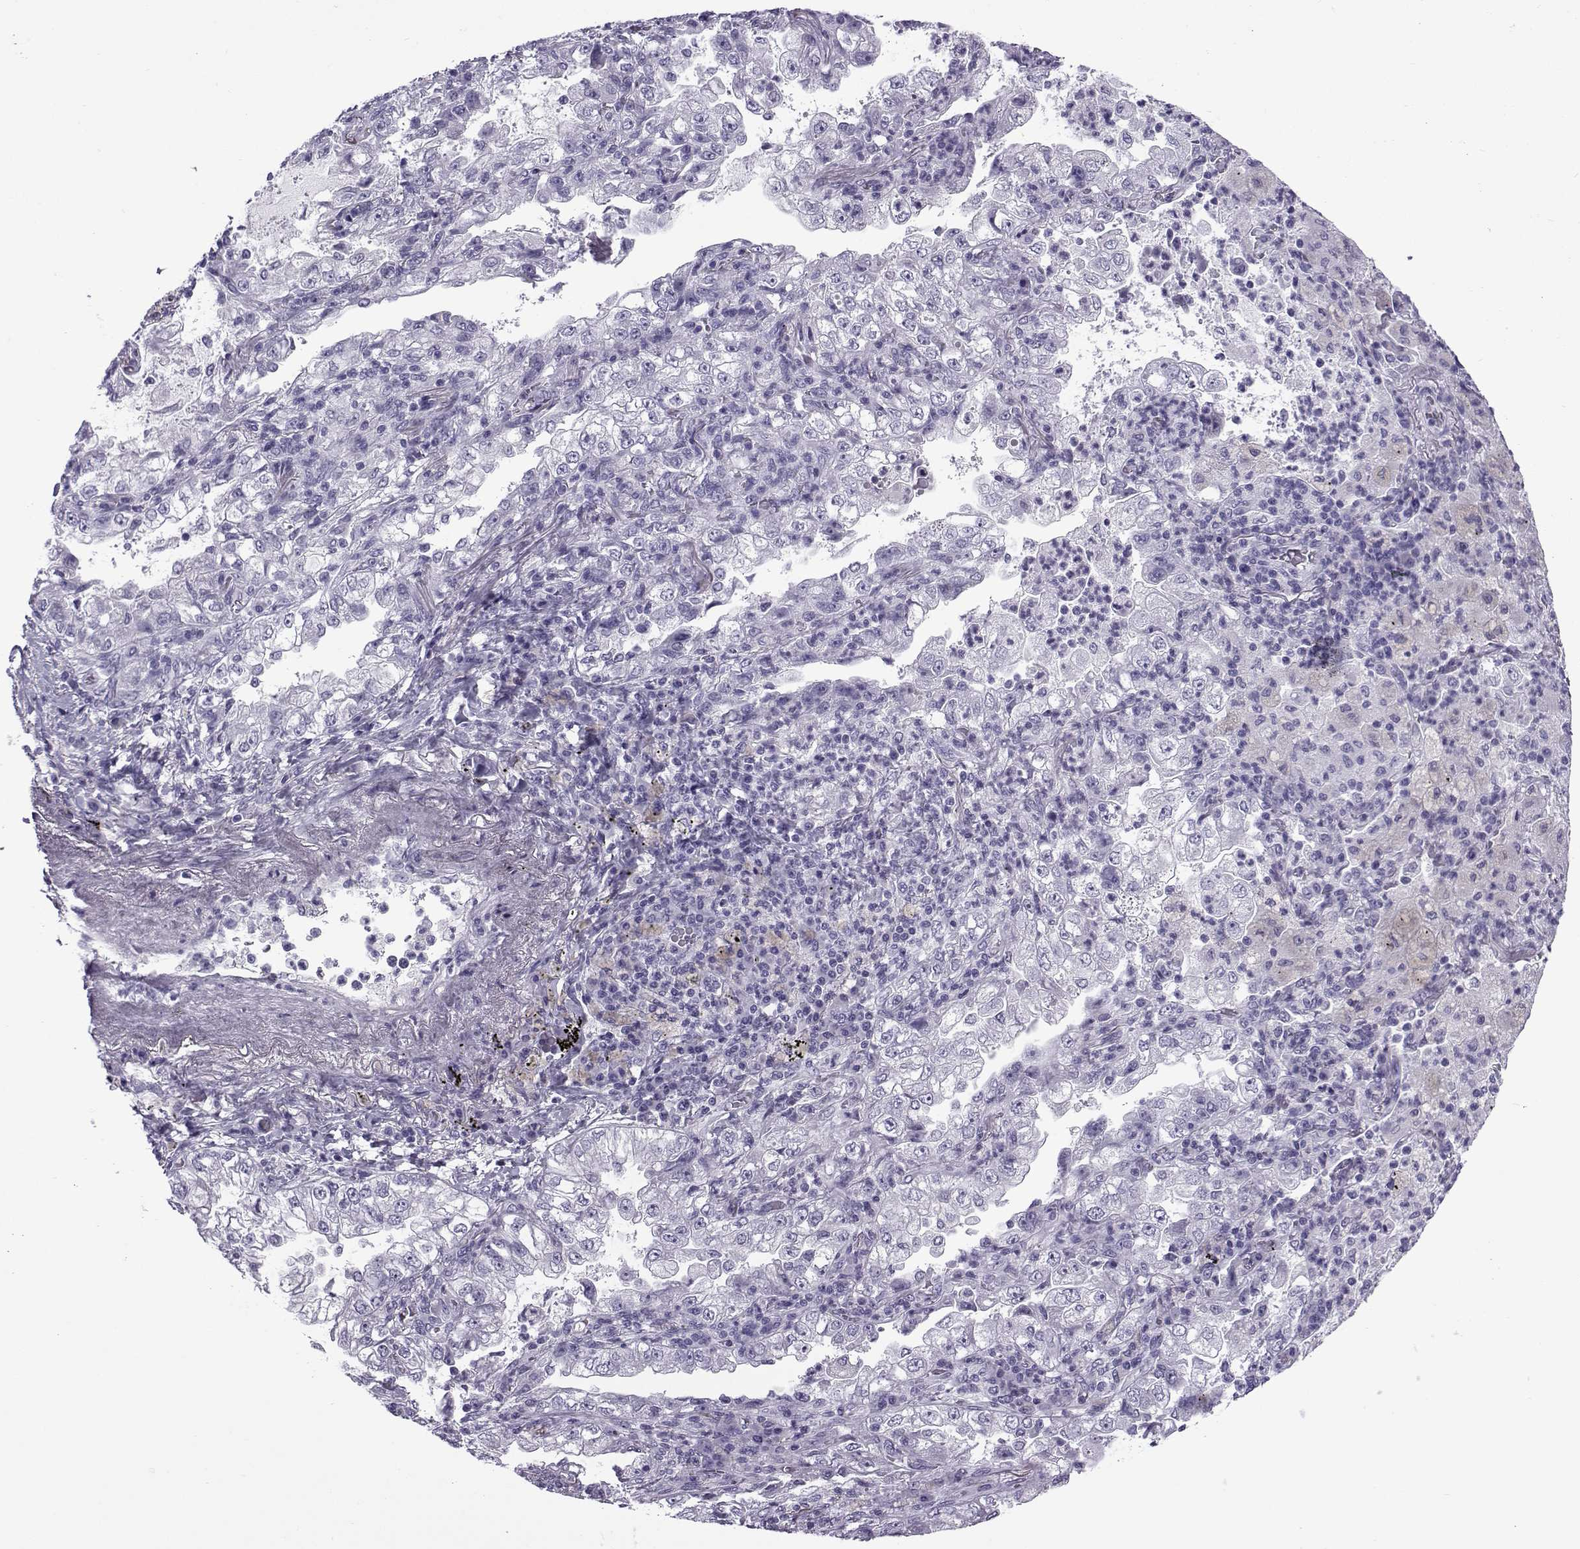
{"staining": {"intensity": "negative", "quantity": "none", "location": "none"}, "tissue": "lung cancer", "cell_type": "Tumor cells", "image_type": "cancer", "snomed": [{"axis": "morphology", "description": "Adenocarcinoma, NOS"}, {"axis": "topography", "description": "Lung"}], "caption": "Protein analysis of adenocarcinoma (lung) reveals no significant expression in tumor cells. (DAB immunohistochemistry (IHC) with hematoxylin counter stain).", "gene": "OIP5", "patient": {"sex": "female", "age": 73}}